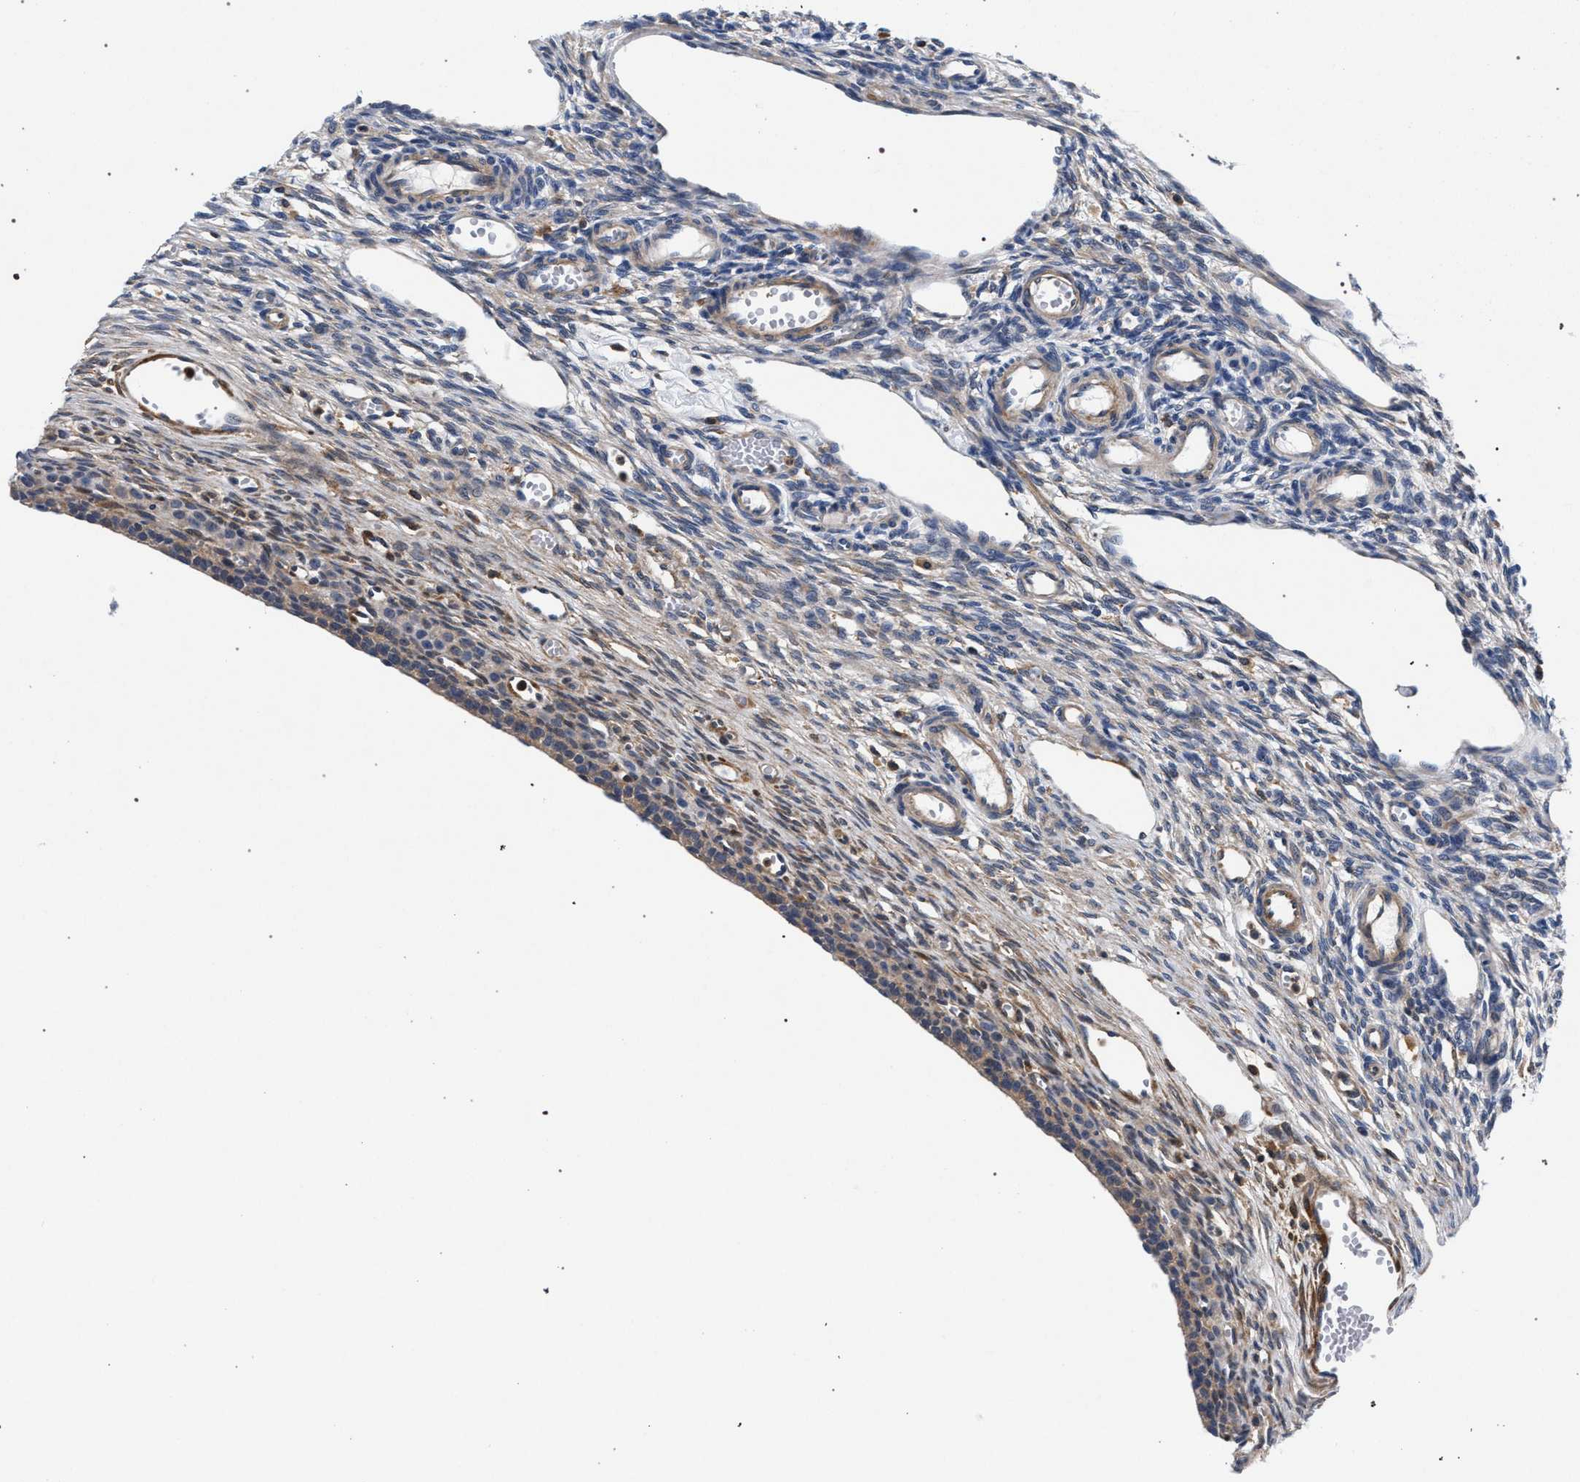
{"staining": {"intensity": "negative", "quantity": "none", "location": "none"}, "tissue": "ovary", "cell_type": "Ovarian stroma cells", "image_type": "normal", "snomed": [{"axis": "morphology", "description": "Normal tissue, NOS"}, {"axis": "topography", "description": "Ovary"}], "caption": "A histopathology image of ovary stained for a protein demonstrates no brown staining in ovarian stroma cells. The staining was performed using DAB (3,3'-diaminobenzidine) to visualize the protein expression in brown, while the nuclei were stained in blue with hematoxylin (Magnification: 20x).", "gene": "LASP1", "patient": {"sex": "female", "age": 33}}